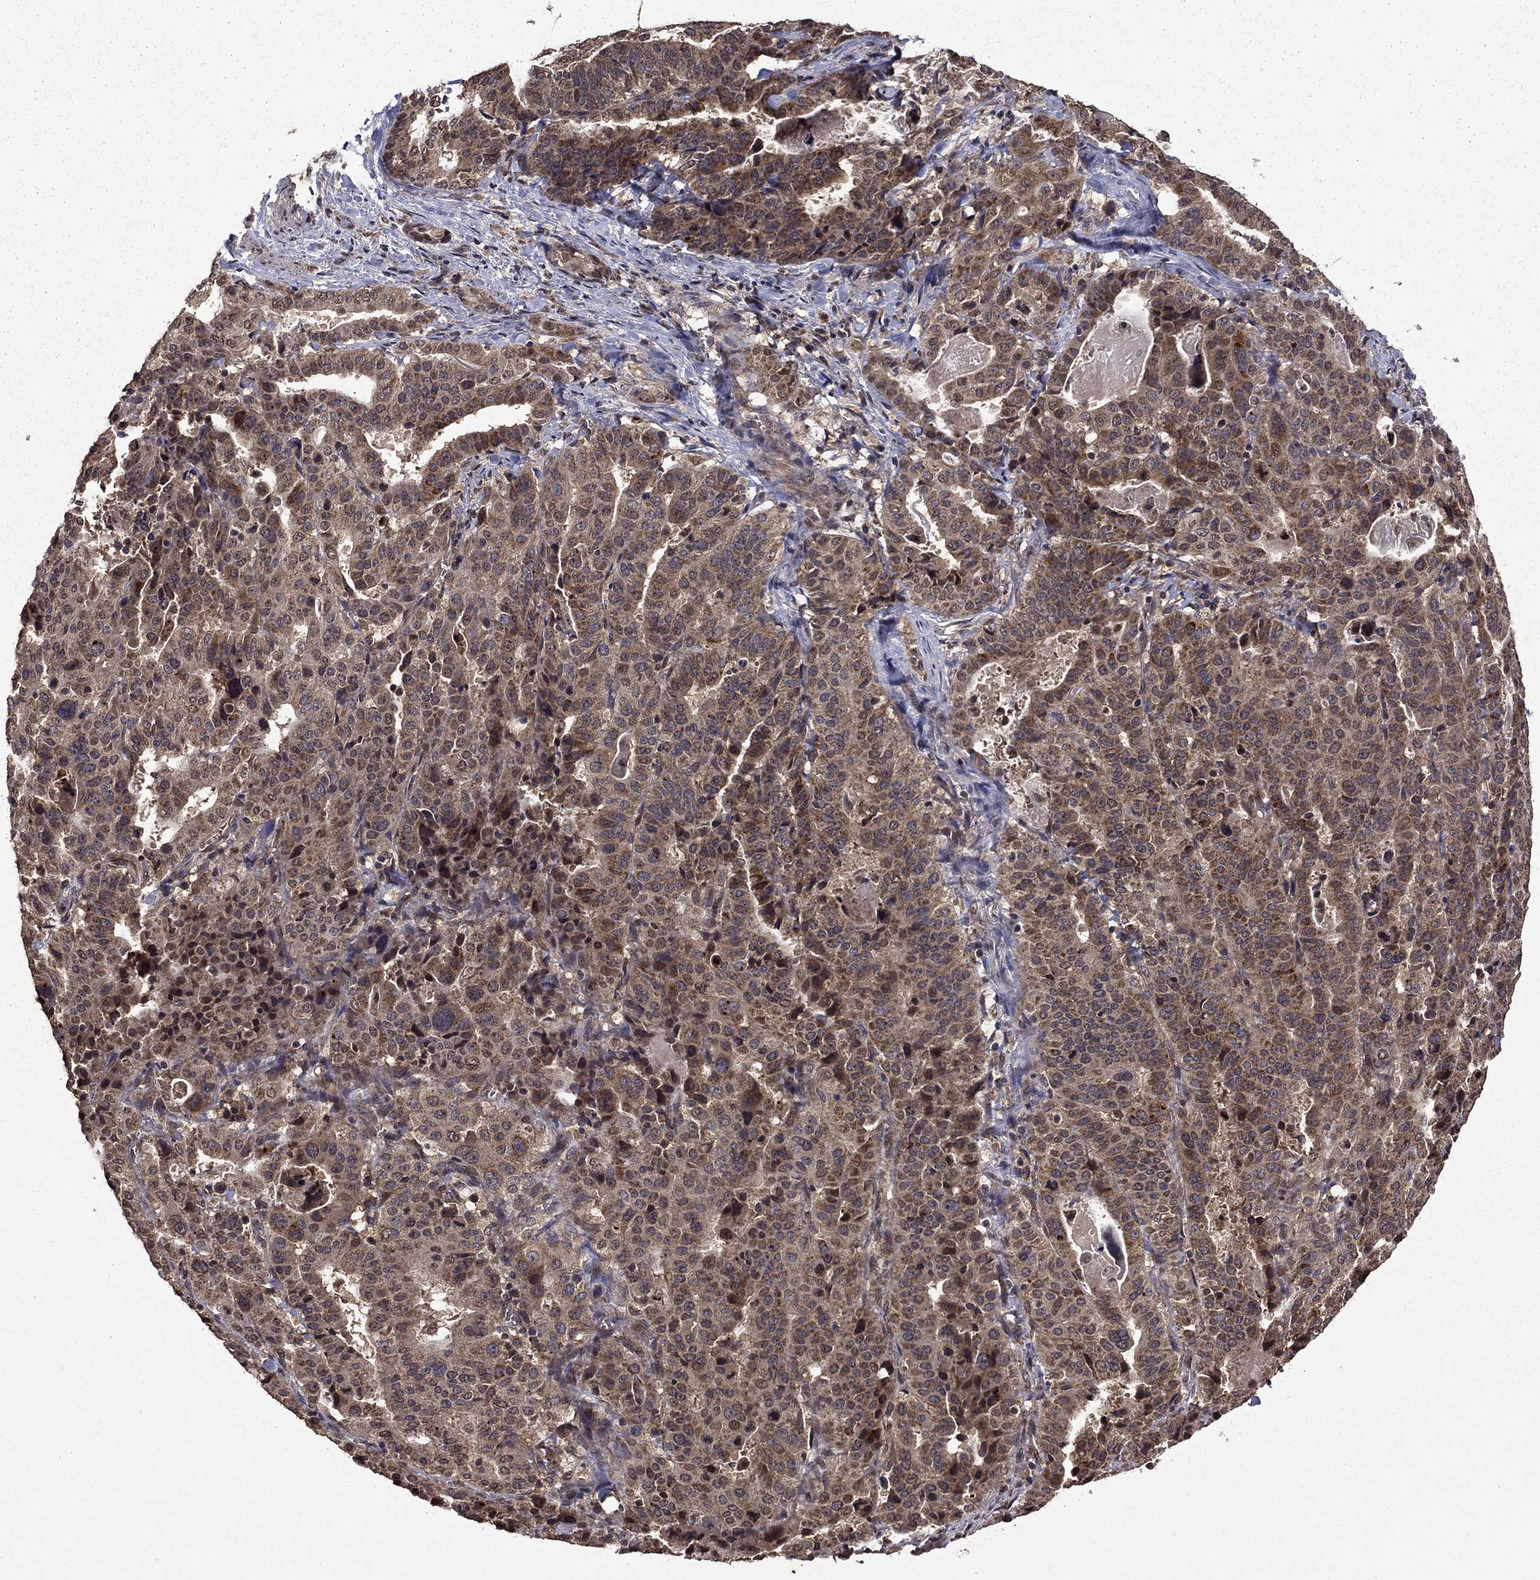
{"staining": {"intensity": "moderate", "quantity": "<25%", "location": "cytoplasmic/membranous"}, "tissue": "stomach cancer", "cell_type": "Tumor cells", "image_type": "cancer", "snomed": [{"axis": "morphology", "description": "Adenocarcinoma, NOS"}, {"axis": "topography", "description": "Stomach"}], "caption": "DAB (3,3'-diaminobenzidine) immunohistochemical staining of stomach adenocarcinoma exhibits moderate cytoplasmic/membranous protein staining in approximately <25% of tumor cells. (Stains: DAB (3,3'-diaminobenzidine) in brown, nuclei in blue, Microscopy: brightfield microscopy at high magnification).", "gene": "ITM2B", "patient": {"sex": "male", "age": 48}}